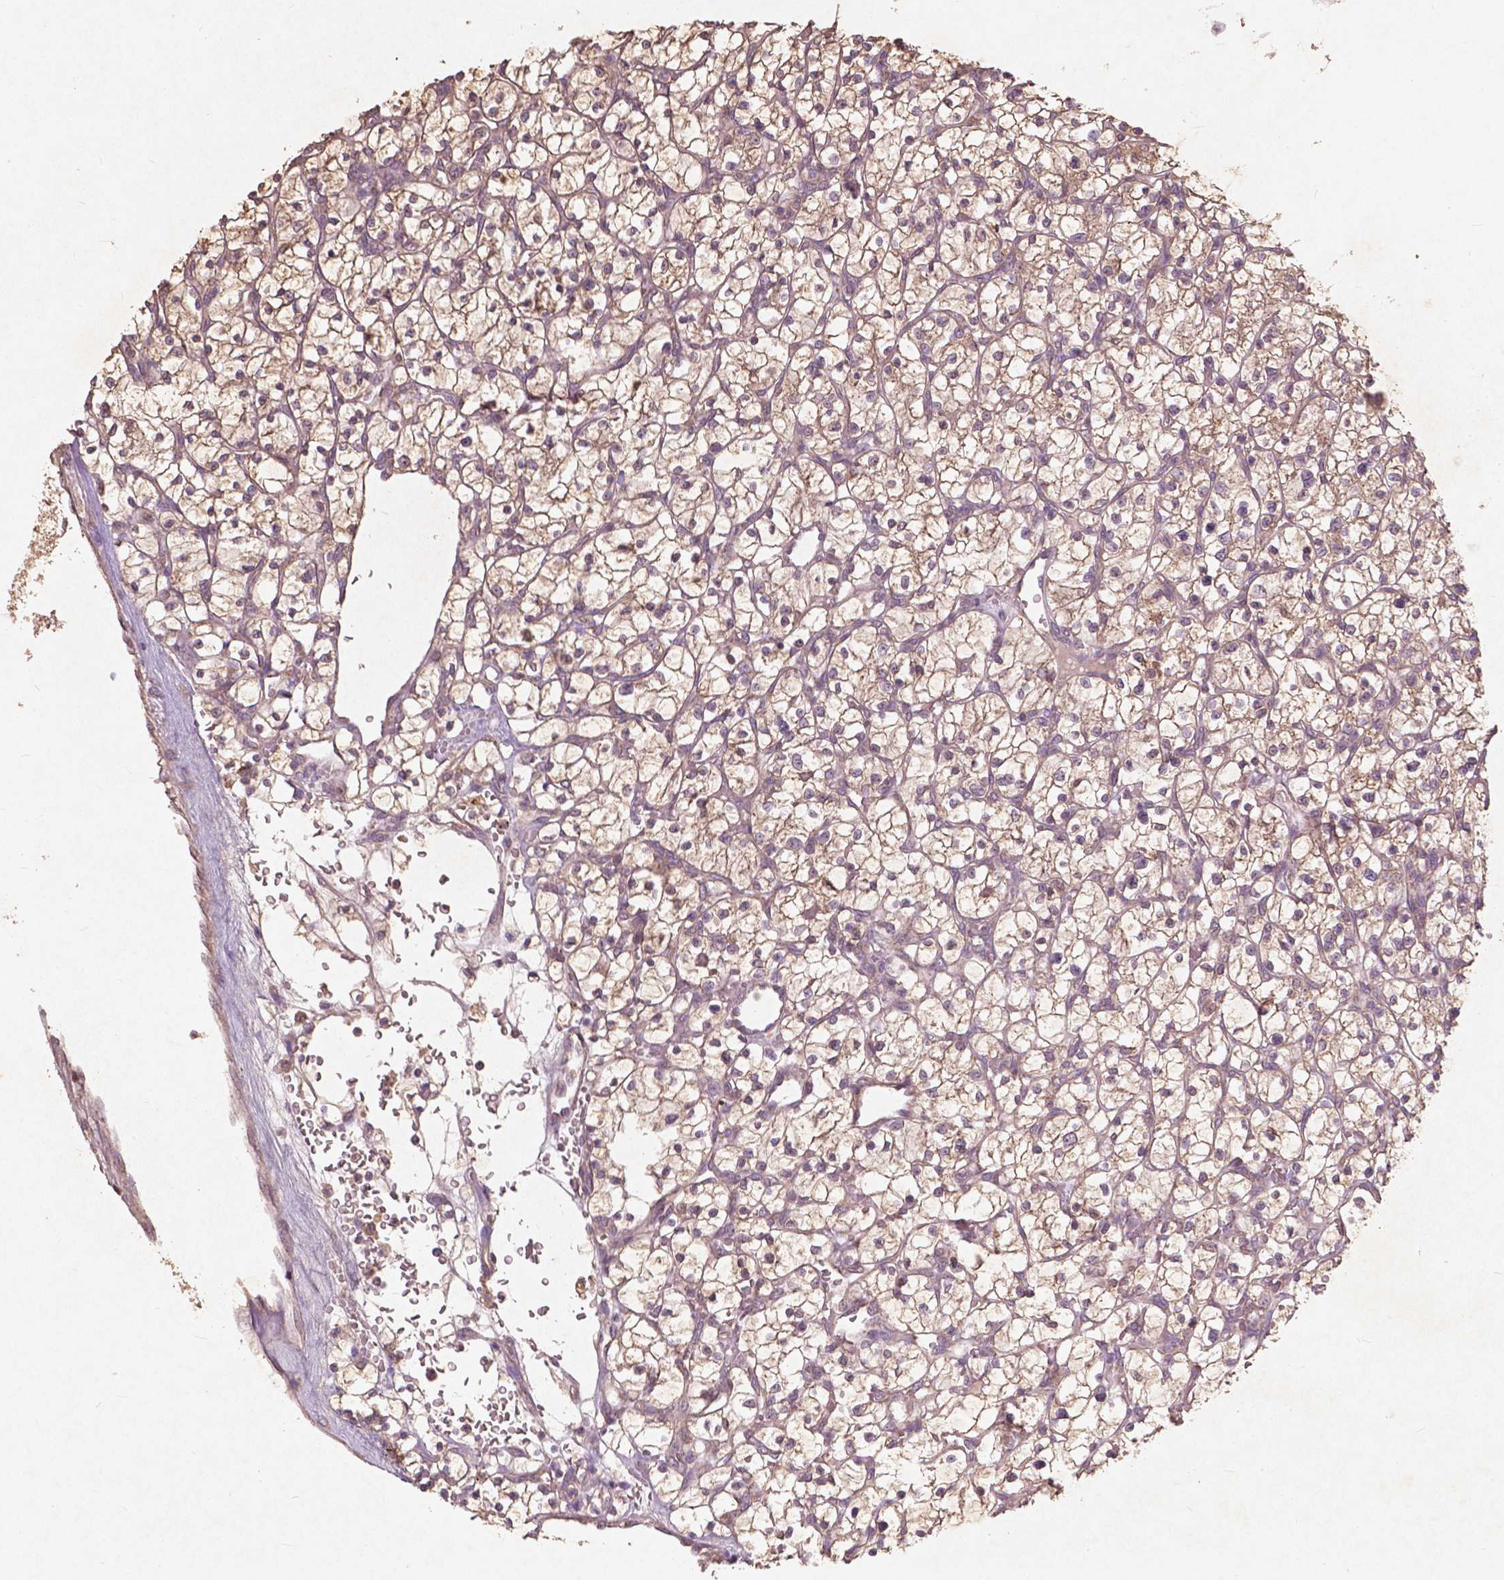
{"staining": {"intensity": "weak", "quantity": ">75%", "location": "cytoplasmic/membranous"}, "tissue": "renal cancer", "cell_type": "Tumor cells", "image_type": "cancer", "snomed": [{"axis": "morphology", "description": "Adenocarcinoma, NOS"}, {"axis": "topography", "description": "Kidney"}], "caption": "IHC (DAB) staining of renal adenocarcinoma displays weak cytoplasmic/membranous protein expression in about >75% of tumor cells.", "gene": "ST6GALNAC5", "patient": {"sex": "female", "age": 64}}